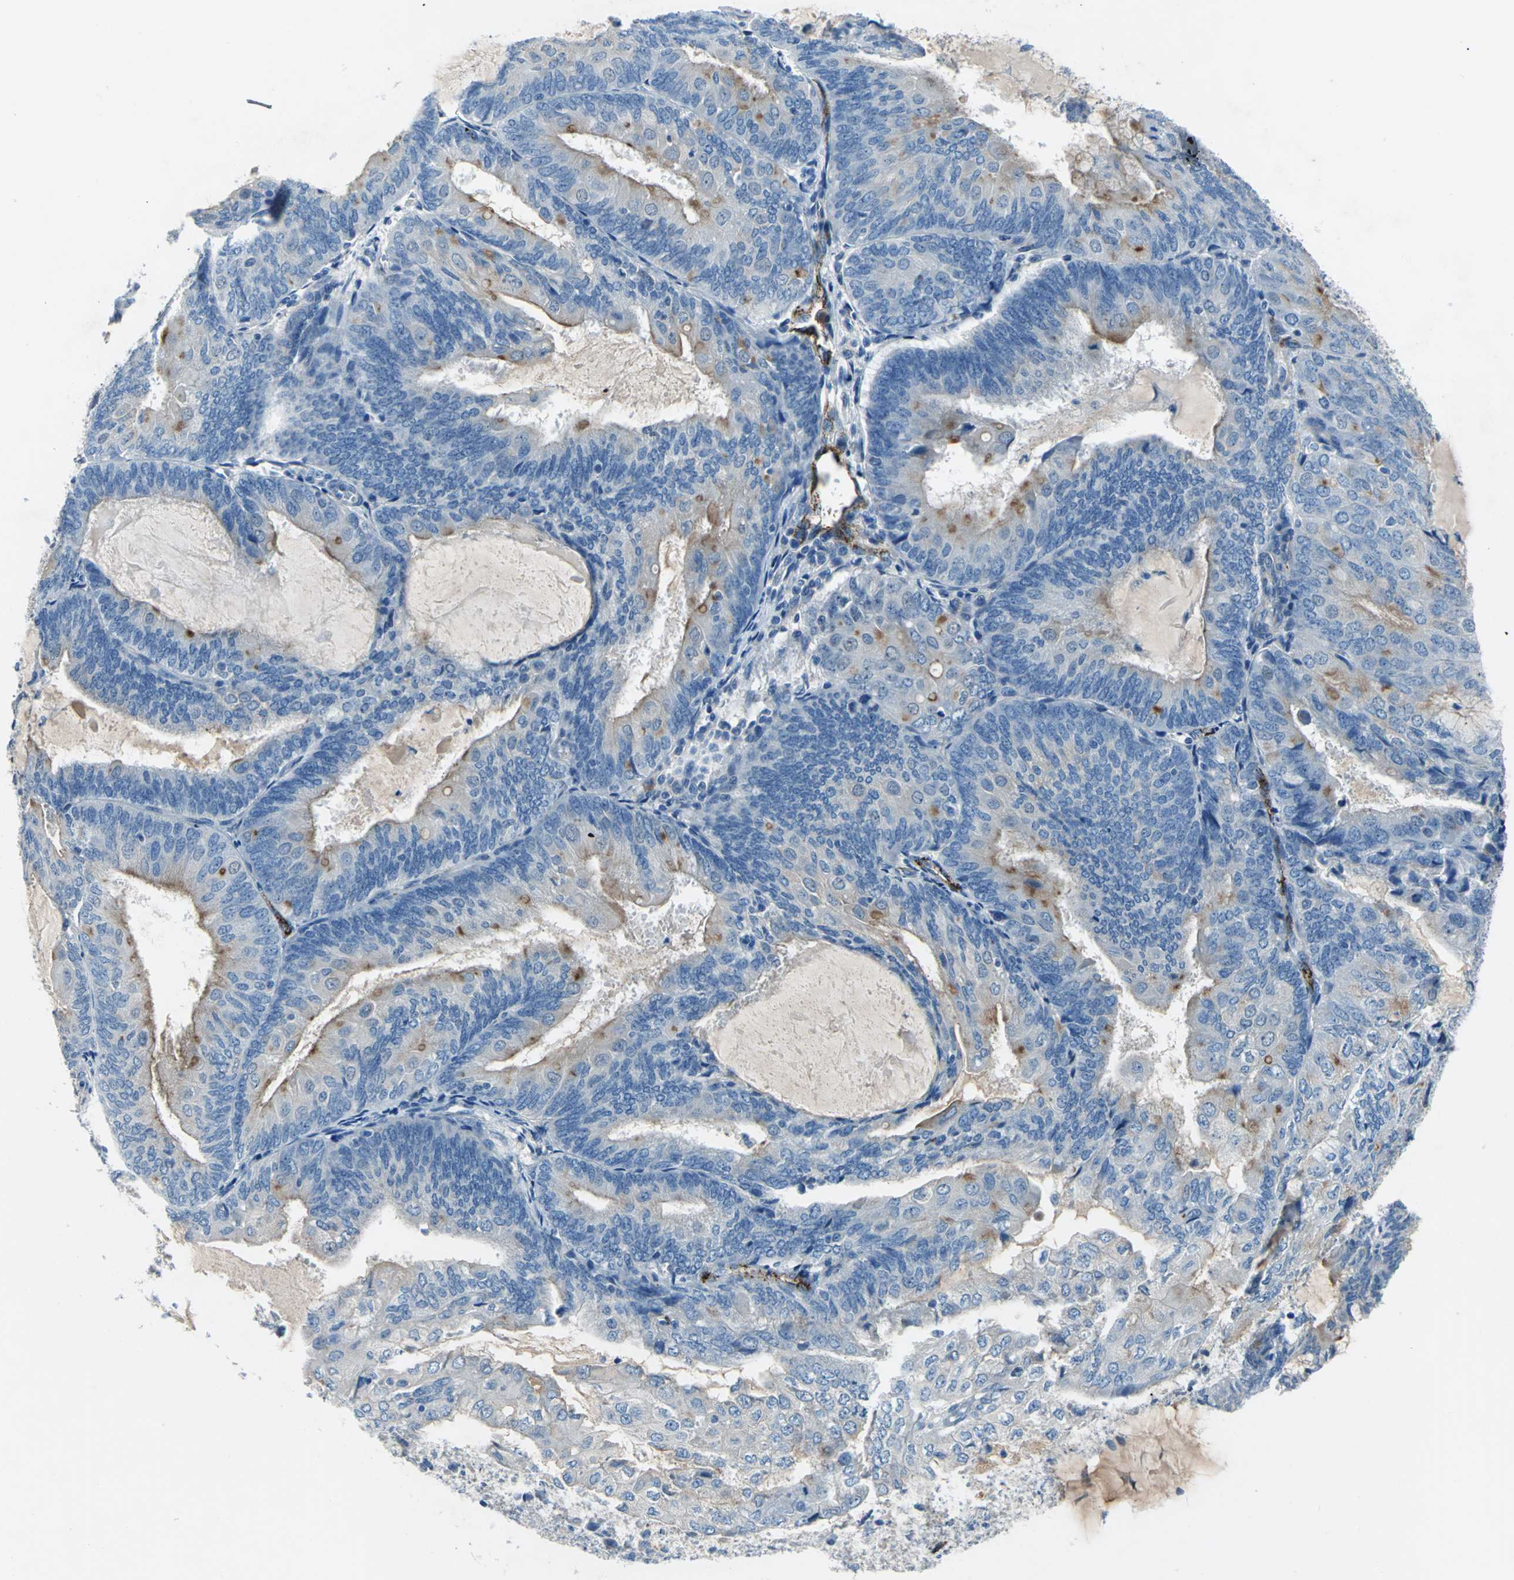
{"staining": {"intensity": "moderate", "quantity": "25%-75%", "location": "cytoplasmic/membranous"}, "tissue": "endometrial cancer", "cell_type": "Tumor cells", "image_type": "cancer", "snomed": [{"axis": "morphology", "description": "Adenocarcinoma, NOS"}, {"axis": "topography", "description": "Endometrium"}], "caption": "IHC (DAB (3,3'-diaminobenzidine)) staining of human endometrial cancer shows moderate cytoplasmic/membranous protein expression in about 25%-75% of tumor cells. (Brightfield microscopy of DAB IHC at high magnification).", "gene": "SELP", "patient": {"sex": "female", "age": 81}}